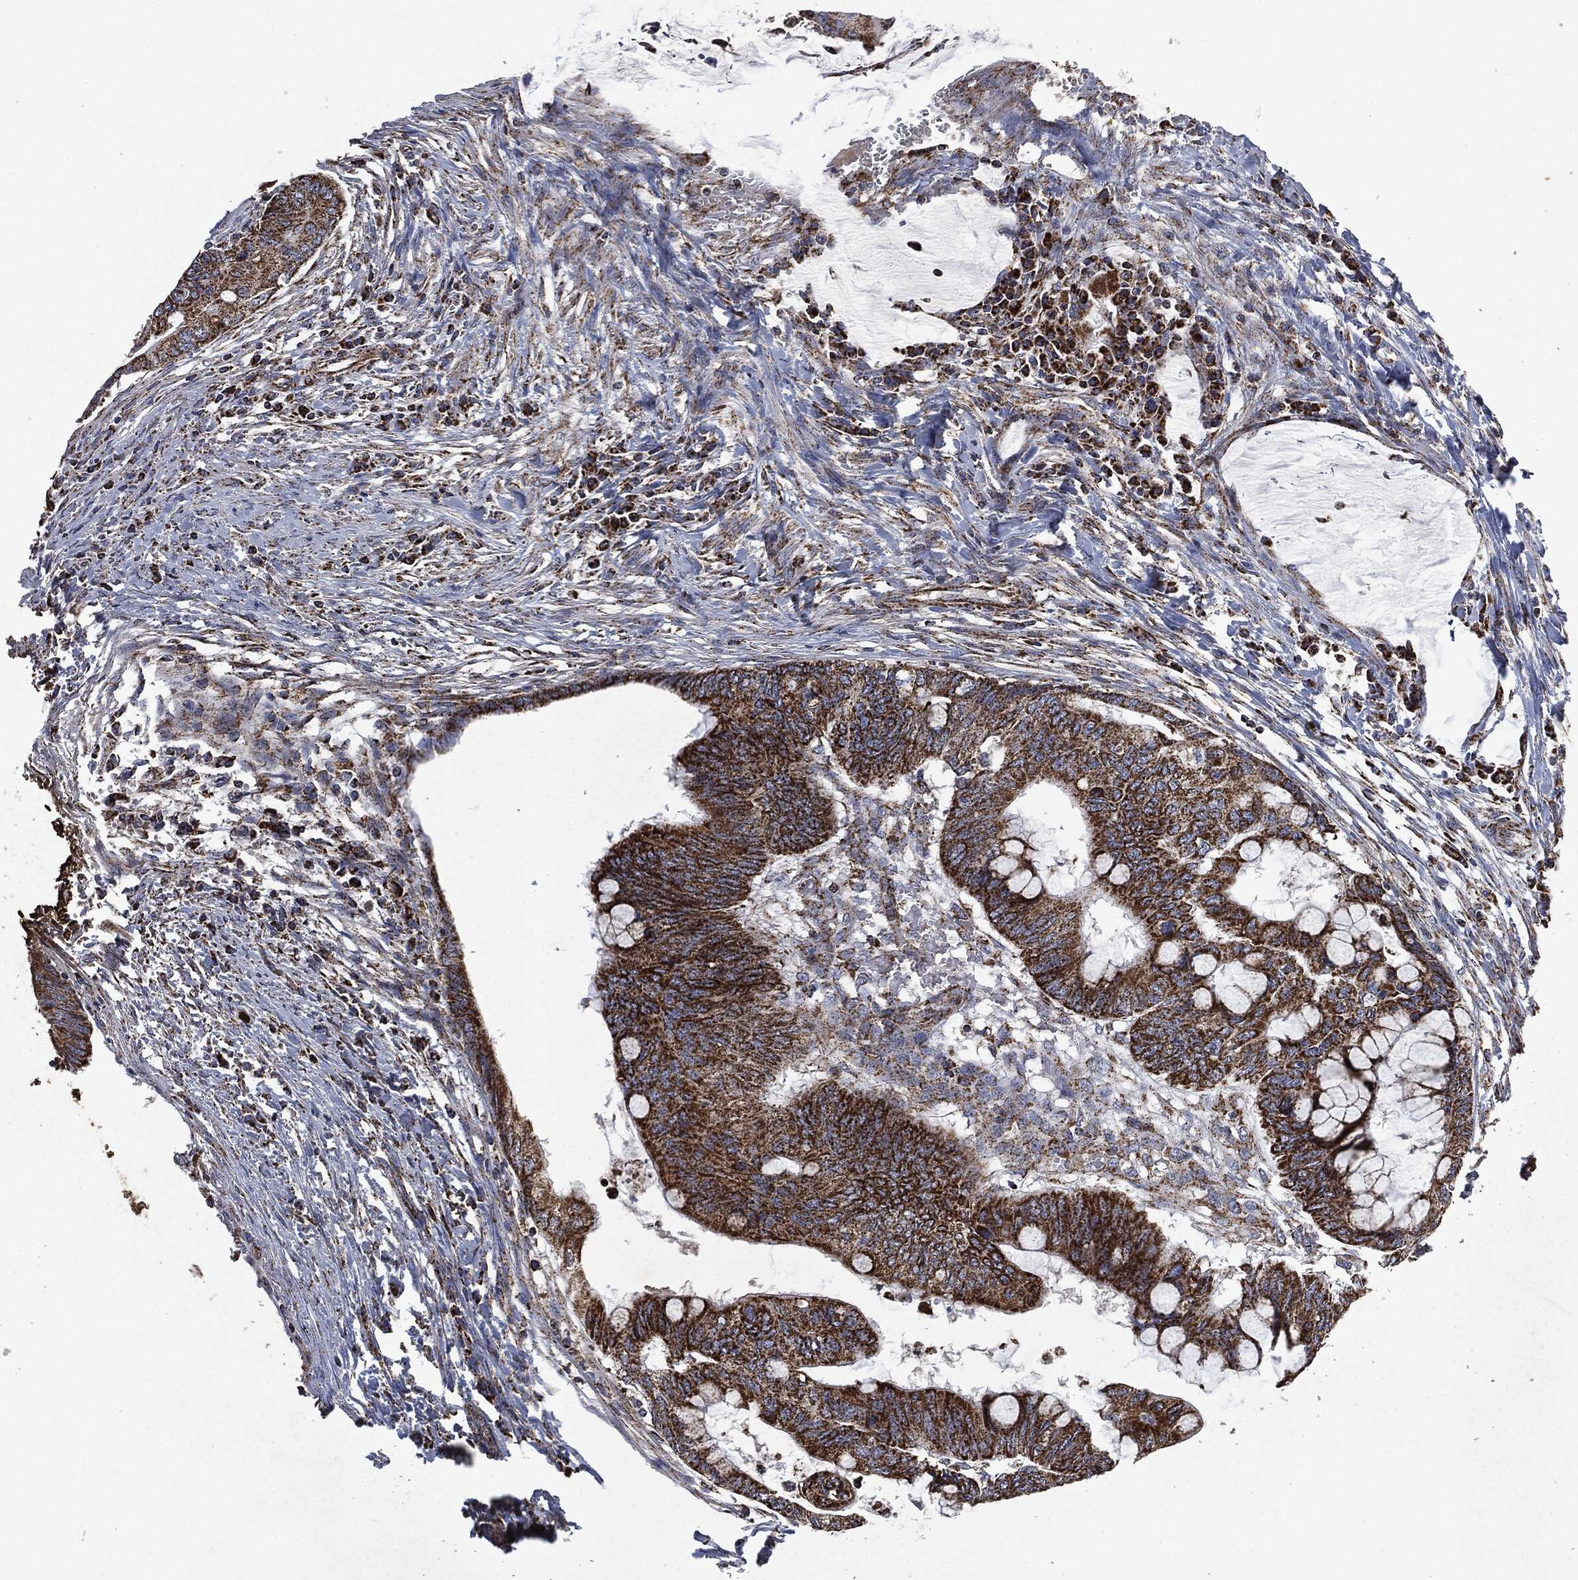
{"staining": {"intensity": "strong", "quantity": ">75%", "location": "cytoplasmic/membranous"}, "tissue": "colorectal cancer", "cell_type": "Tumor cells", "image_type": "cancer", "snomed": [{"axis": "morphology", "description": "Normal tissue, NOS"}, {"axis": "morphology", "description": "Adenocarcinoma, NOS"}, {"axis": "topography", "description": "Rectum"}, {"axis": "topography", "description": "Peripheral nerve tissue"}], "caption": "Immunohistochemical staining of human colorectal cancer demonstrates strong cytoplasmic/membranous protein positivity in about >75% of tumor cells.", "gene": "RYK", "patient": {"sex": "male", "age": 92}}